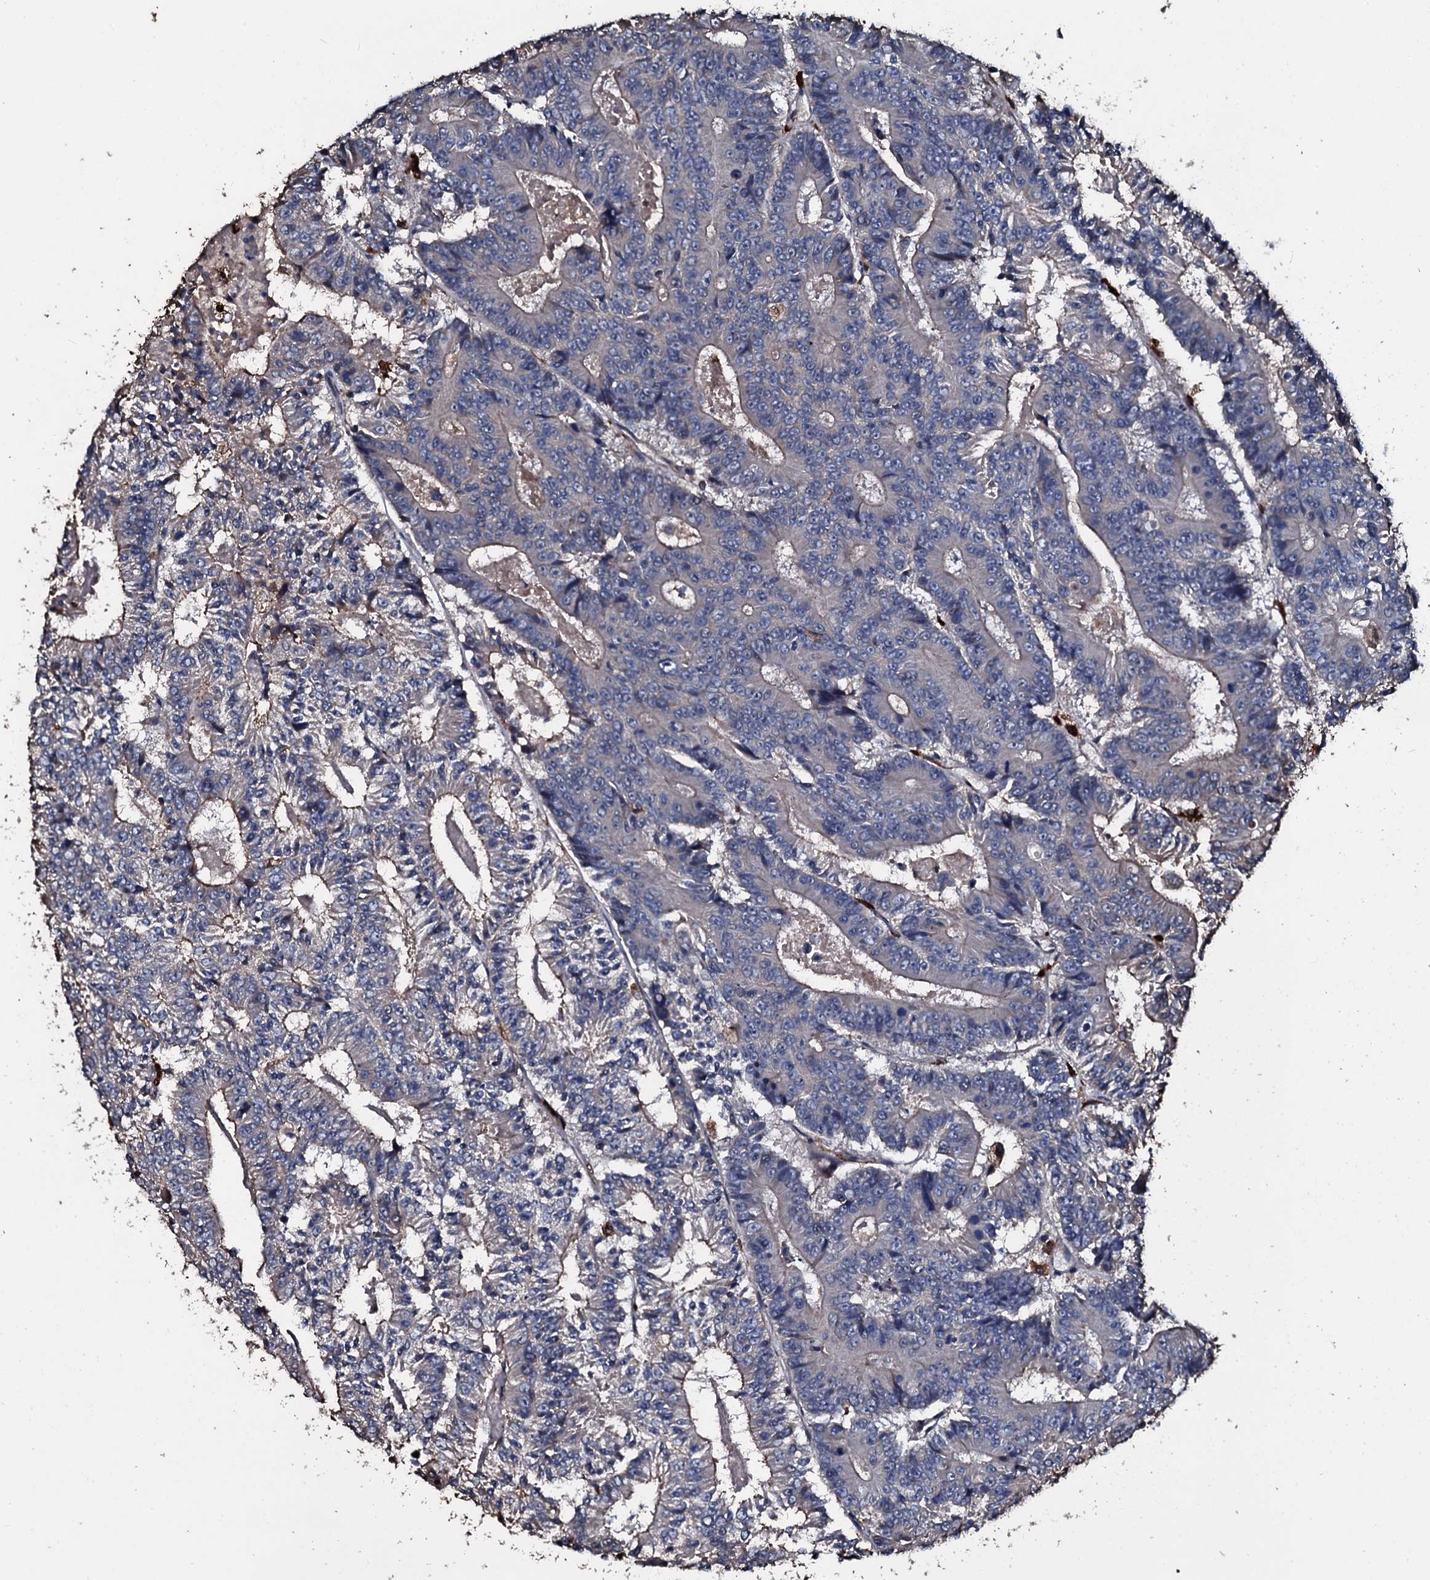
{"staining": {"intensity": "moderate", "quantity": "<25%", "location": "cytoplasmic/membranous"}, "tissue": "colorectal cancer", "cell_type": "Tumor cells", "image_type": "cancer", "snomed": [{"axis": "morphology", "description": "Adenocarcinoma, NOS"}, {"axis": "topography", "description": "Colon"}], "caption": "Colorectal adenocarcinoma stained with DAB (3,3'-diaminobenzidine) immunohistochemistry exhibits low levels of moderate cytoplasmic/membranous expression in approximately <25% of tumor cells.", "gene": "TPGS2", "patient": {"sex": "male", "age": 83}}